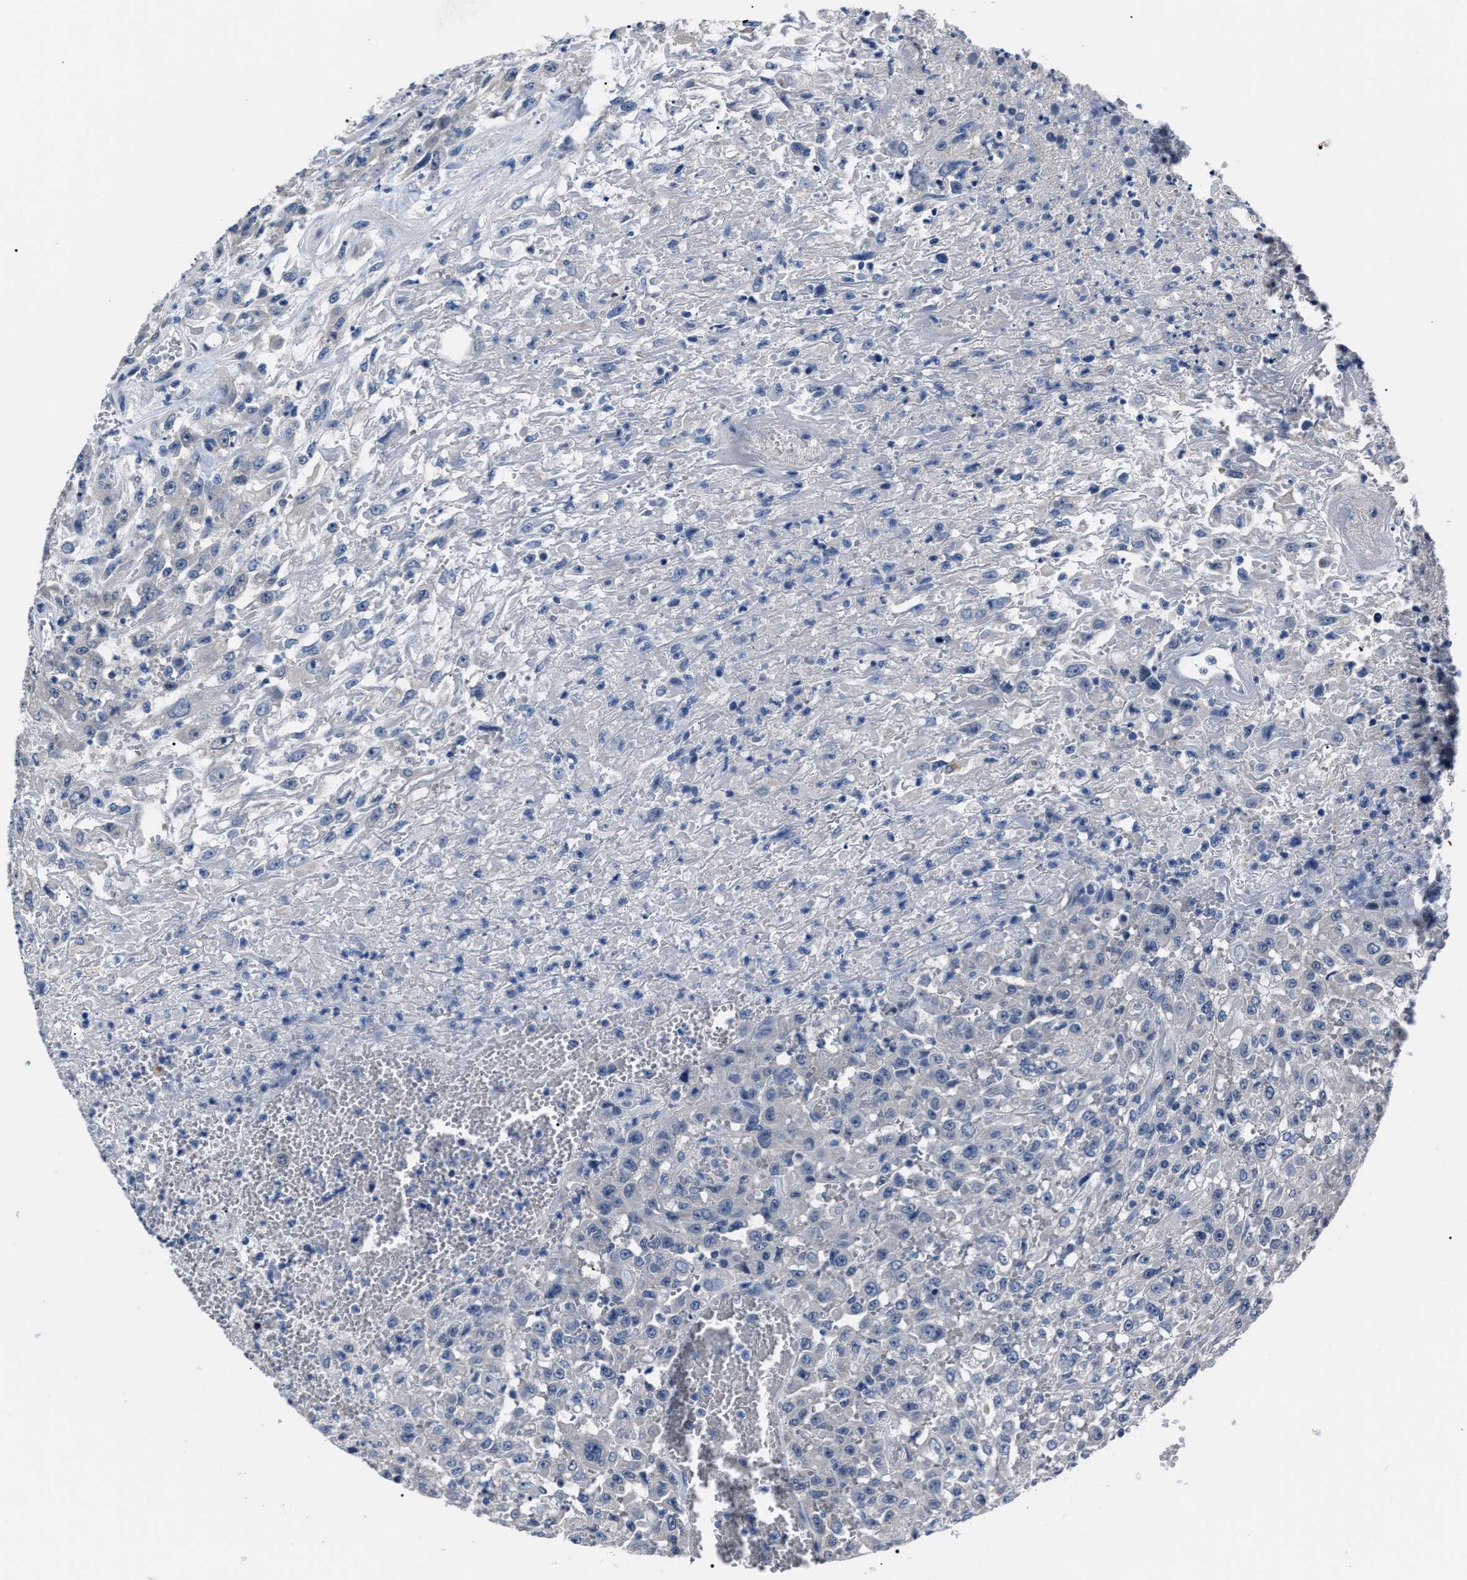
{"staining": {"intensity": "negative", "quantity": "none", "location": "none"}, "tissue": "urothelial cancer", "cell_type": "Tumor cells", "image_type": "cancer", "snomed": [{"axis": "morphology", "description": "Urothelial carcinoma, High grade"}, {"axis": "topography", "description": "Urinary bladder"}], "caption": "IHC micrograph of neoplastic tissue: urothelial cancer stained with DAB reveals no significant protein expression in tumor cells. Nuclei are stained in blue.", "gene": "LRWD1", "patient": {"sex": "male", "age": 46}}